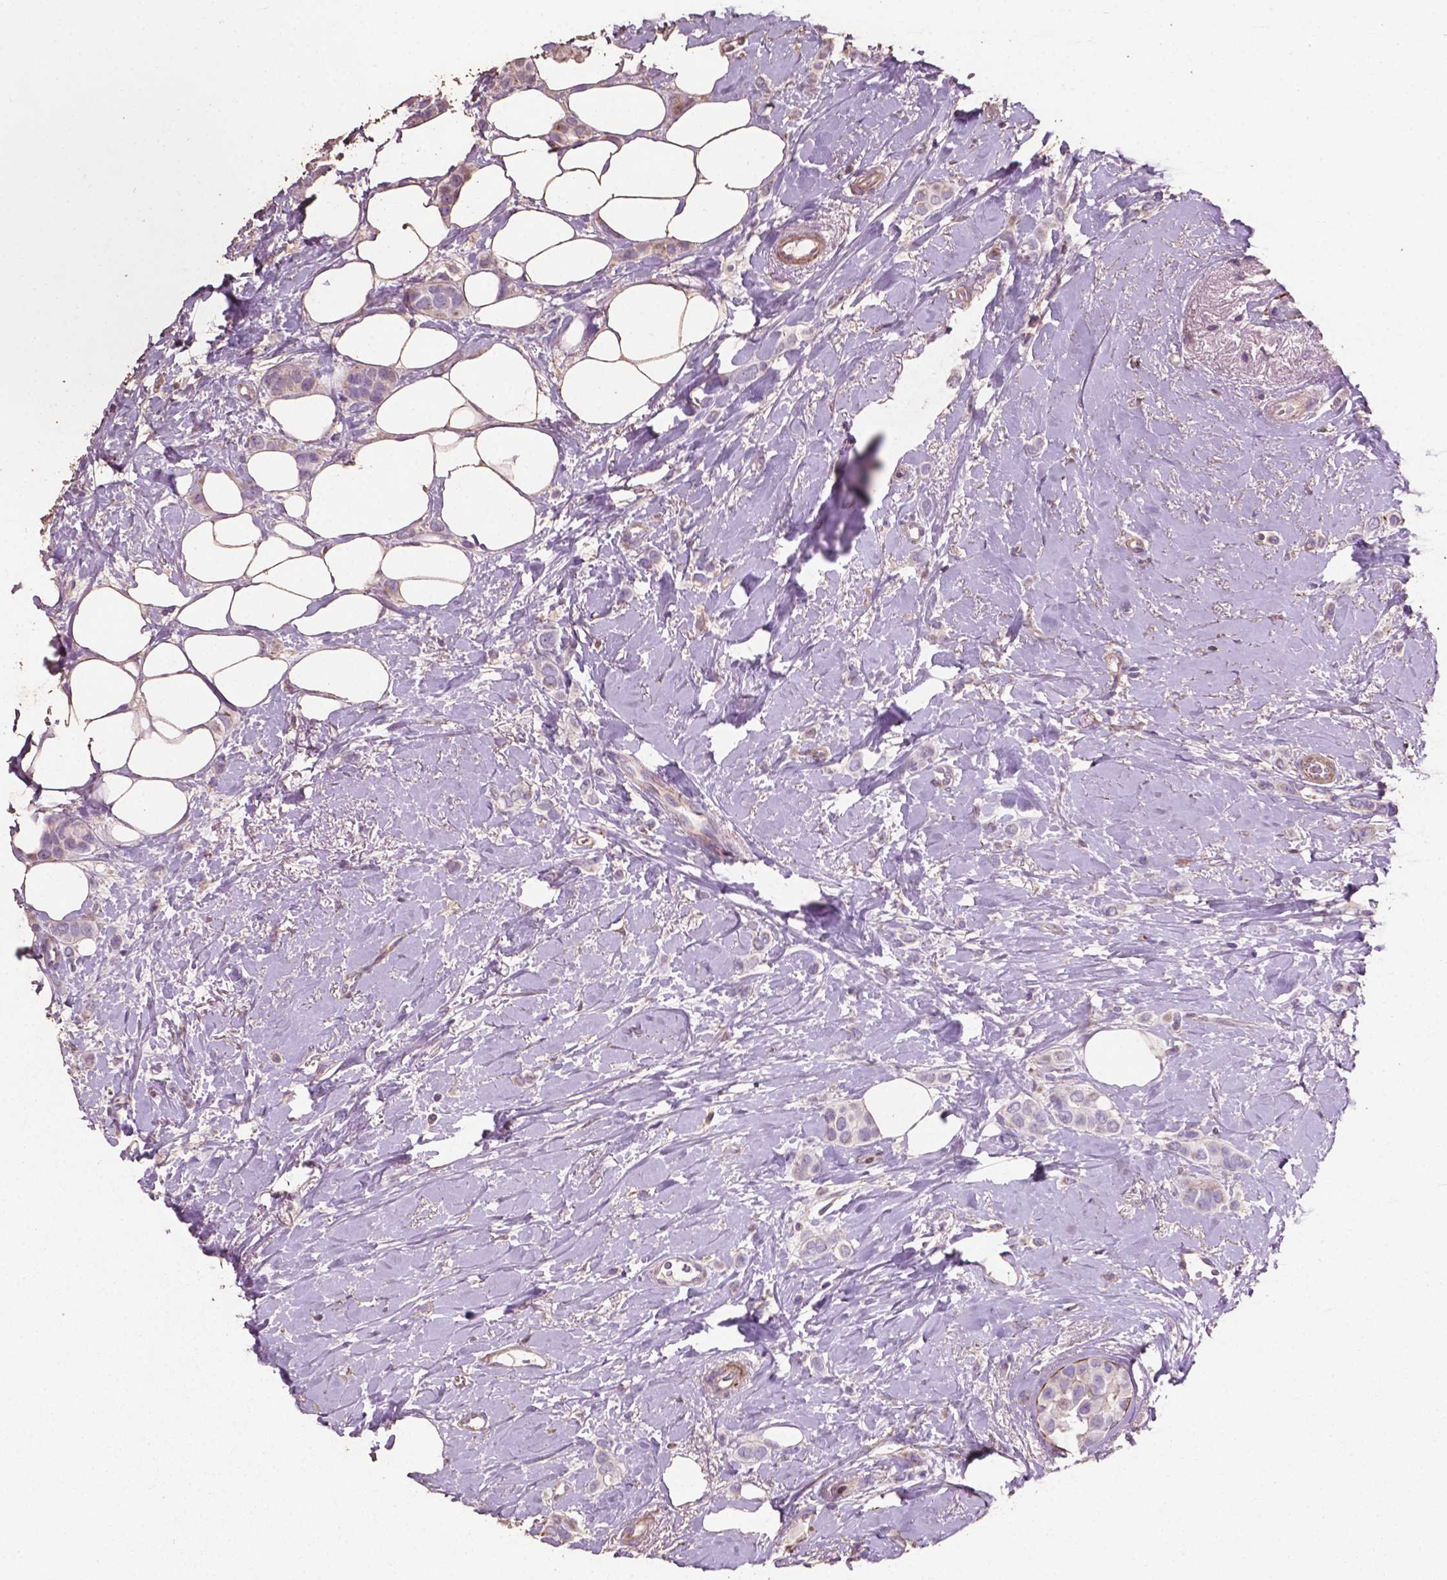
{"staining": {"intensity": "negative", "quantity": "none", "location": "none"}, "tissue": "breast cancer", "cell_type": "Tumor cells", "image_type": "cancer", "snomed": [{"axis": "morphology", "description": "Lobular carcinoma"}, {"axis": "topography", "description": "Breast"}], "caption": "Immunohistochemistry of breast lobular carcinoma demonstrates no expression in tumor cells.", "gene": "COMMD4", "patient": {"sex": "female", "age": 66}}